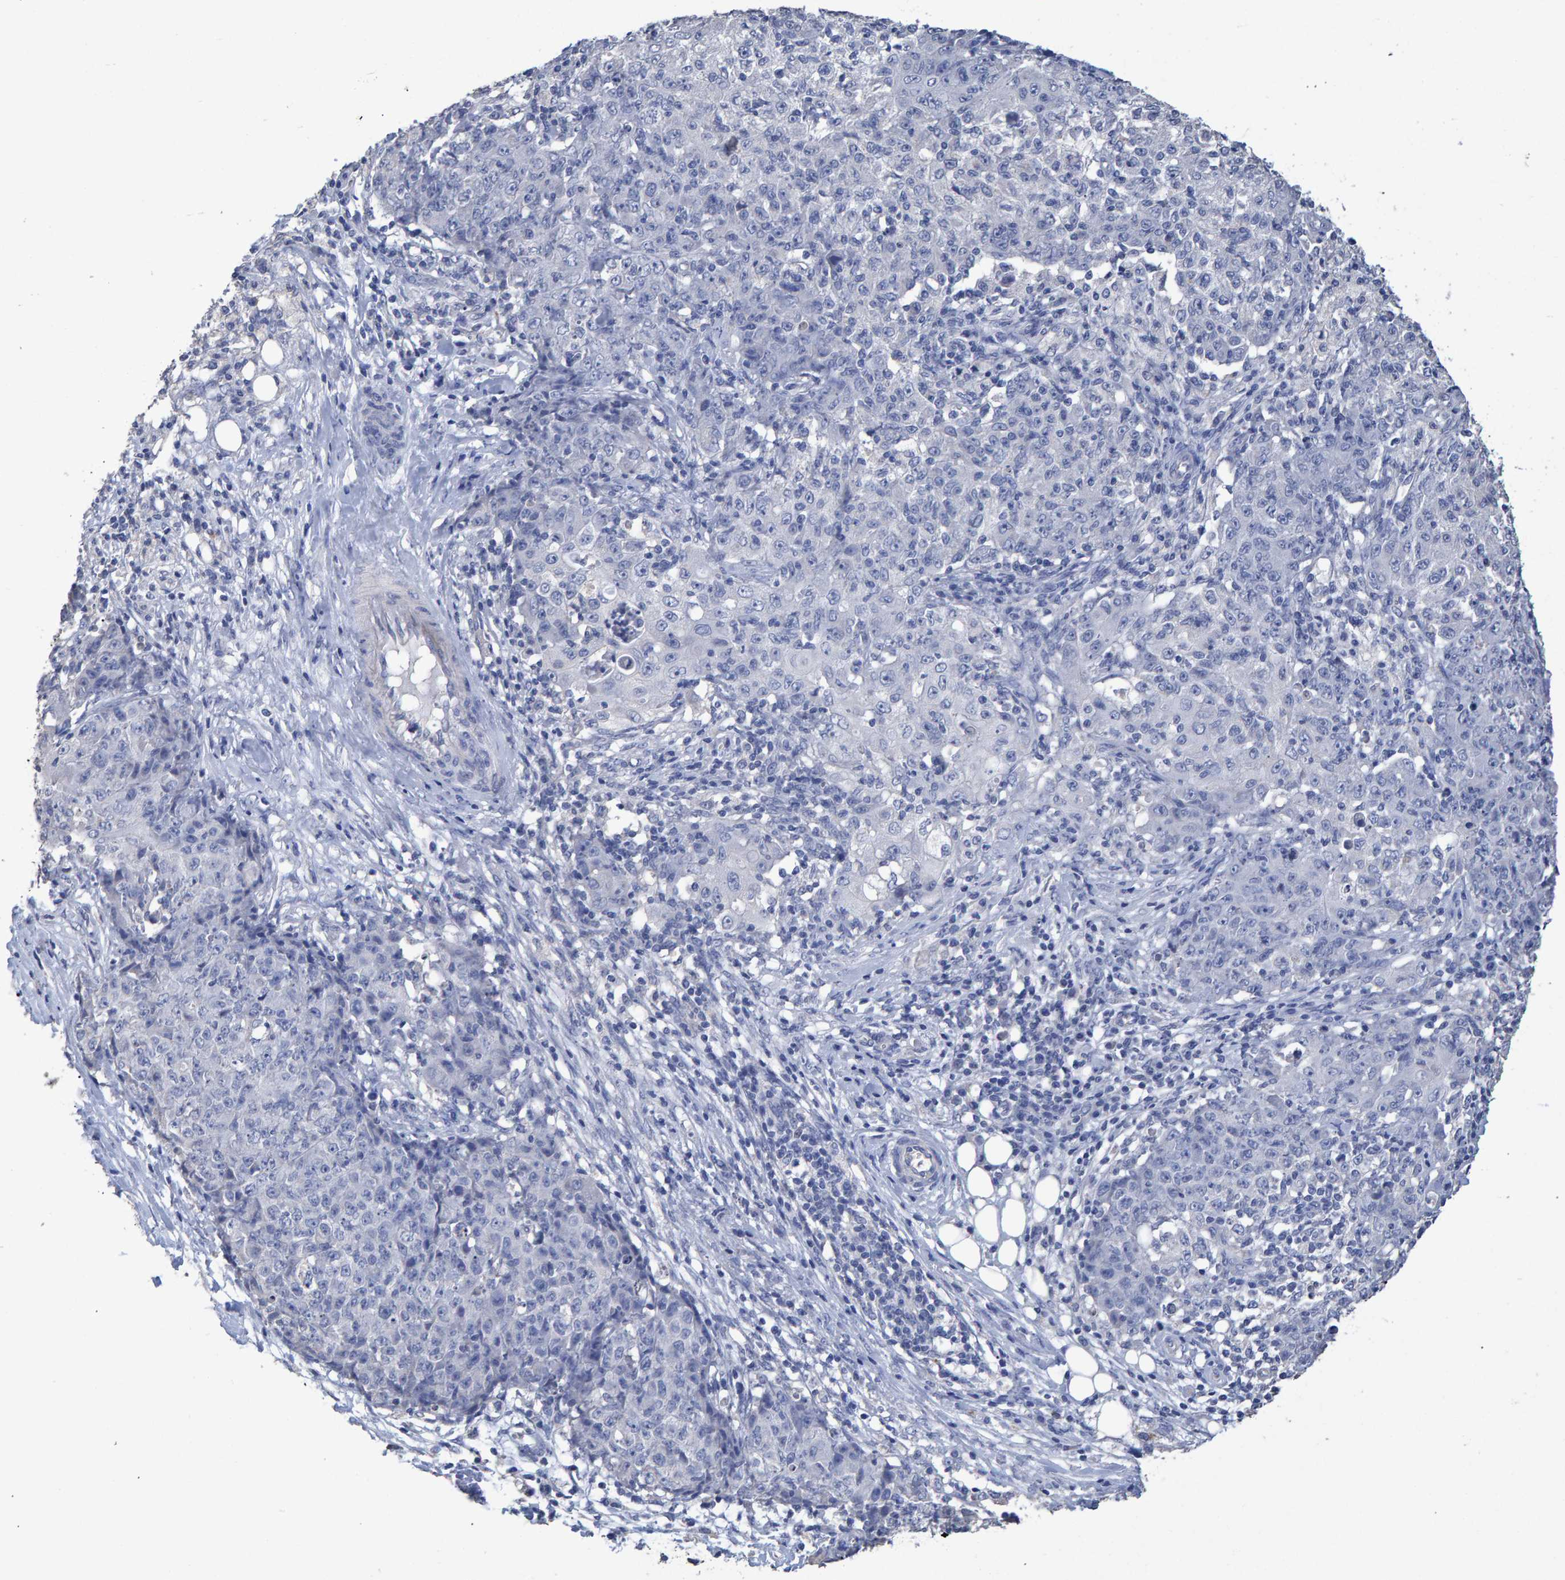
{"staining": {"intensity": "negative", "quantity": "none", "location": "none"}, "tissue": "ovarian cancer", "cell_type": "Tumor cells", "image_type": "cancer", "snomed": [{"axis": "morphology", "description": "Carcinoma, endometroid"}, {"axis": "topography", "description": "Ovary"}], "caption": "Immunohistochemistry histopathology image of neoplastic tissue: human ovarian endometroid carcinoma stained with DAB (3,3'-diaminobenzidine) reveals no significant protein expression in tumor cells.", "gene": "HEMGN", "patient": {"sex": "female", "age": 42}}